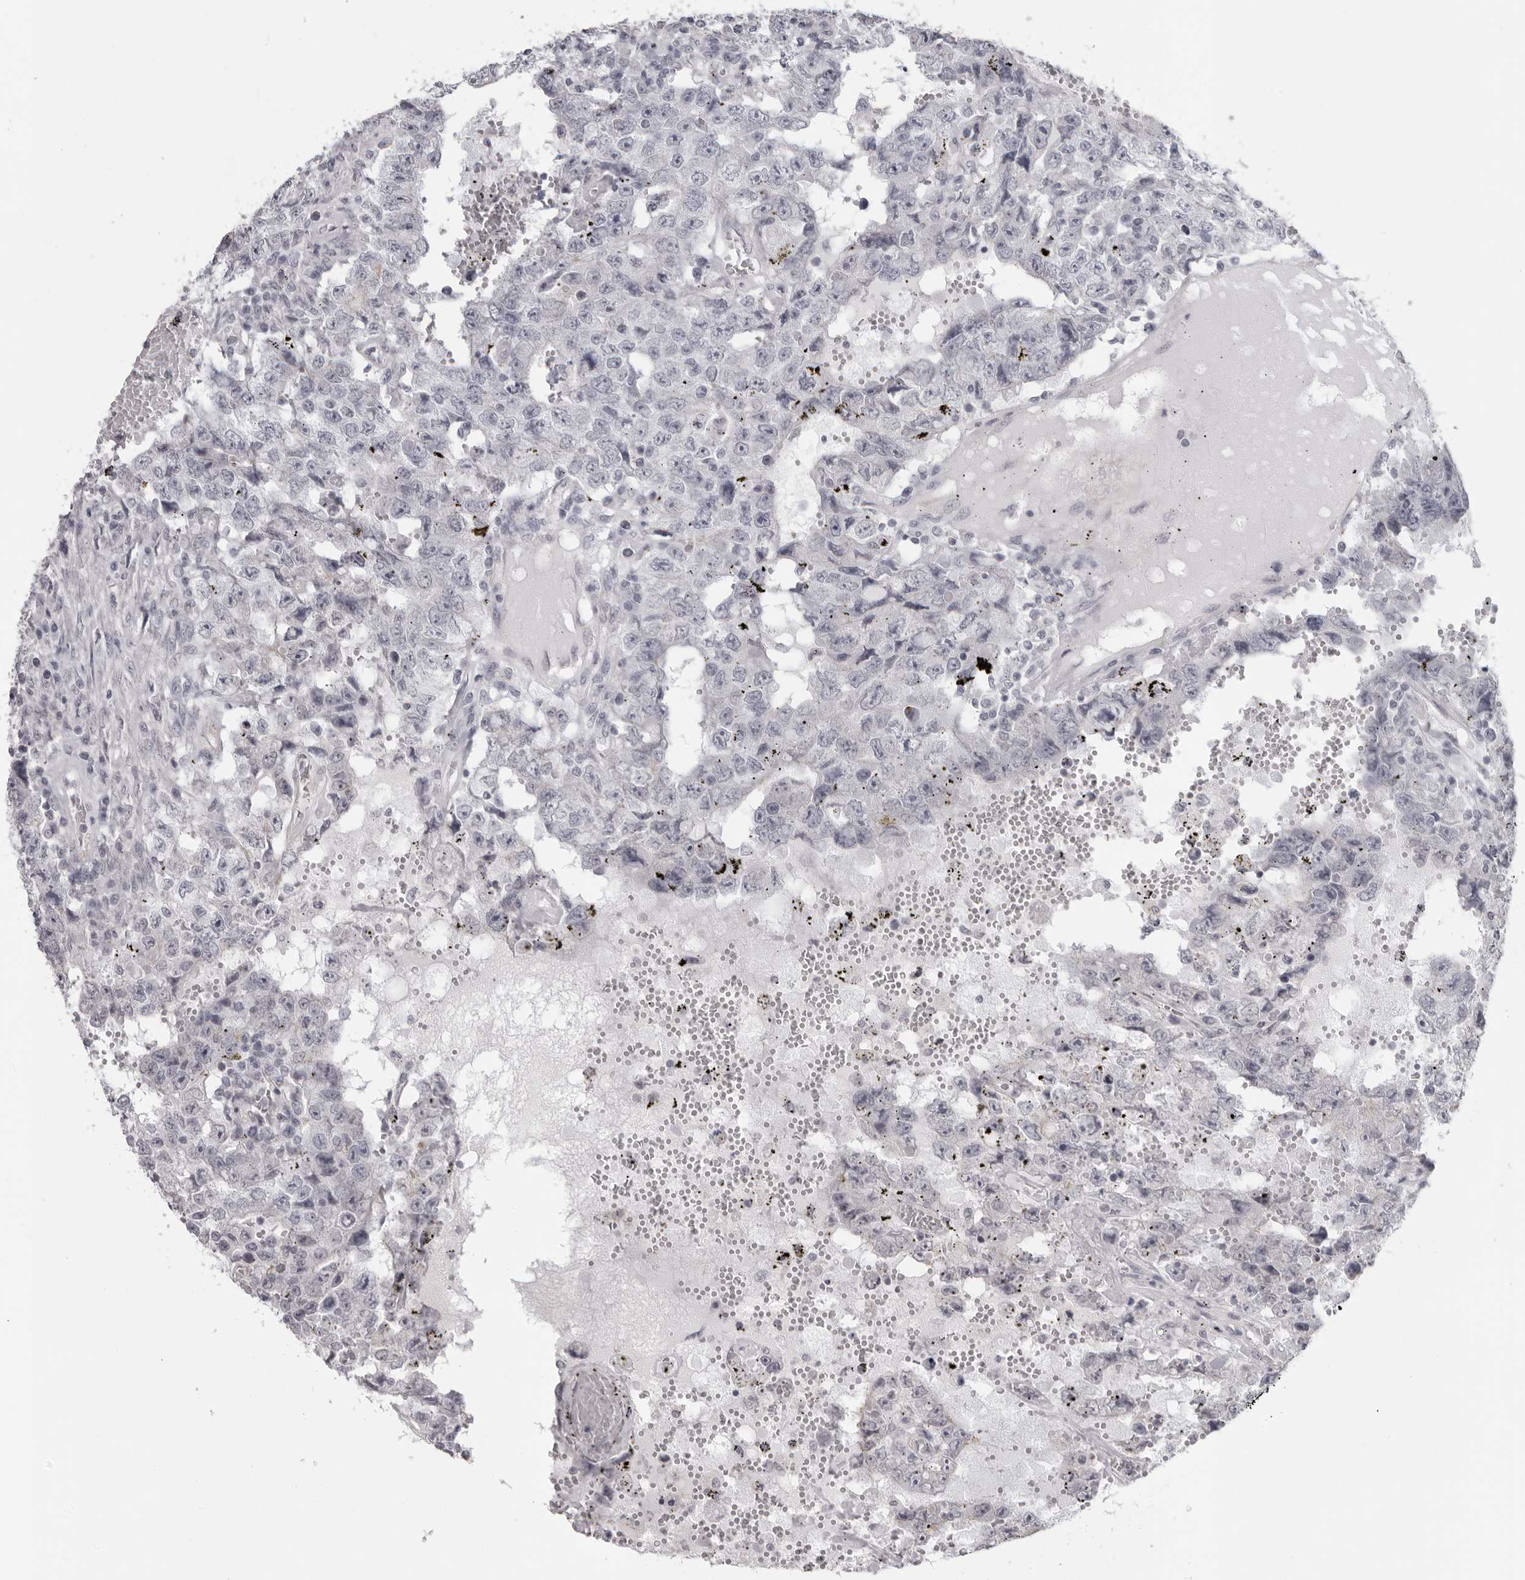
{"staining": {"intensity": "negative", "quantity": "none", "location": "none"}, "tissue": "testis cancer", "cell_type": "Tumor cells", "image_type": "cancer", "snomed": [{"axis": "morphology", "description": "Carcinoma, Embryonal, NOS"}, {"axis": "topography", "description": "Testis"}], "caption": "An image of embryonal carcinoma (testis) stained for a protein exhibits no brown staining in tumor cells.", "gene": "DNALI1", "patient": {"sex": "male", "age": 26}}